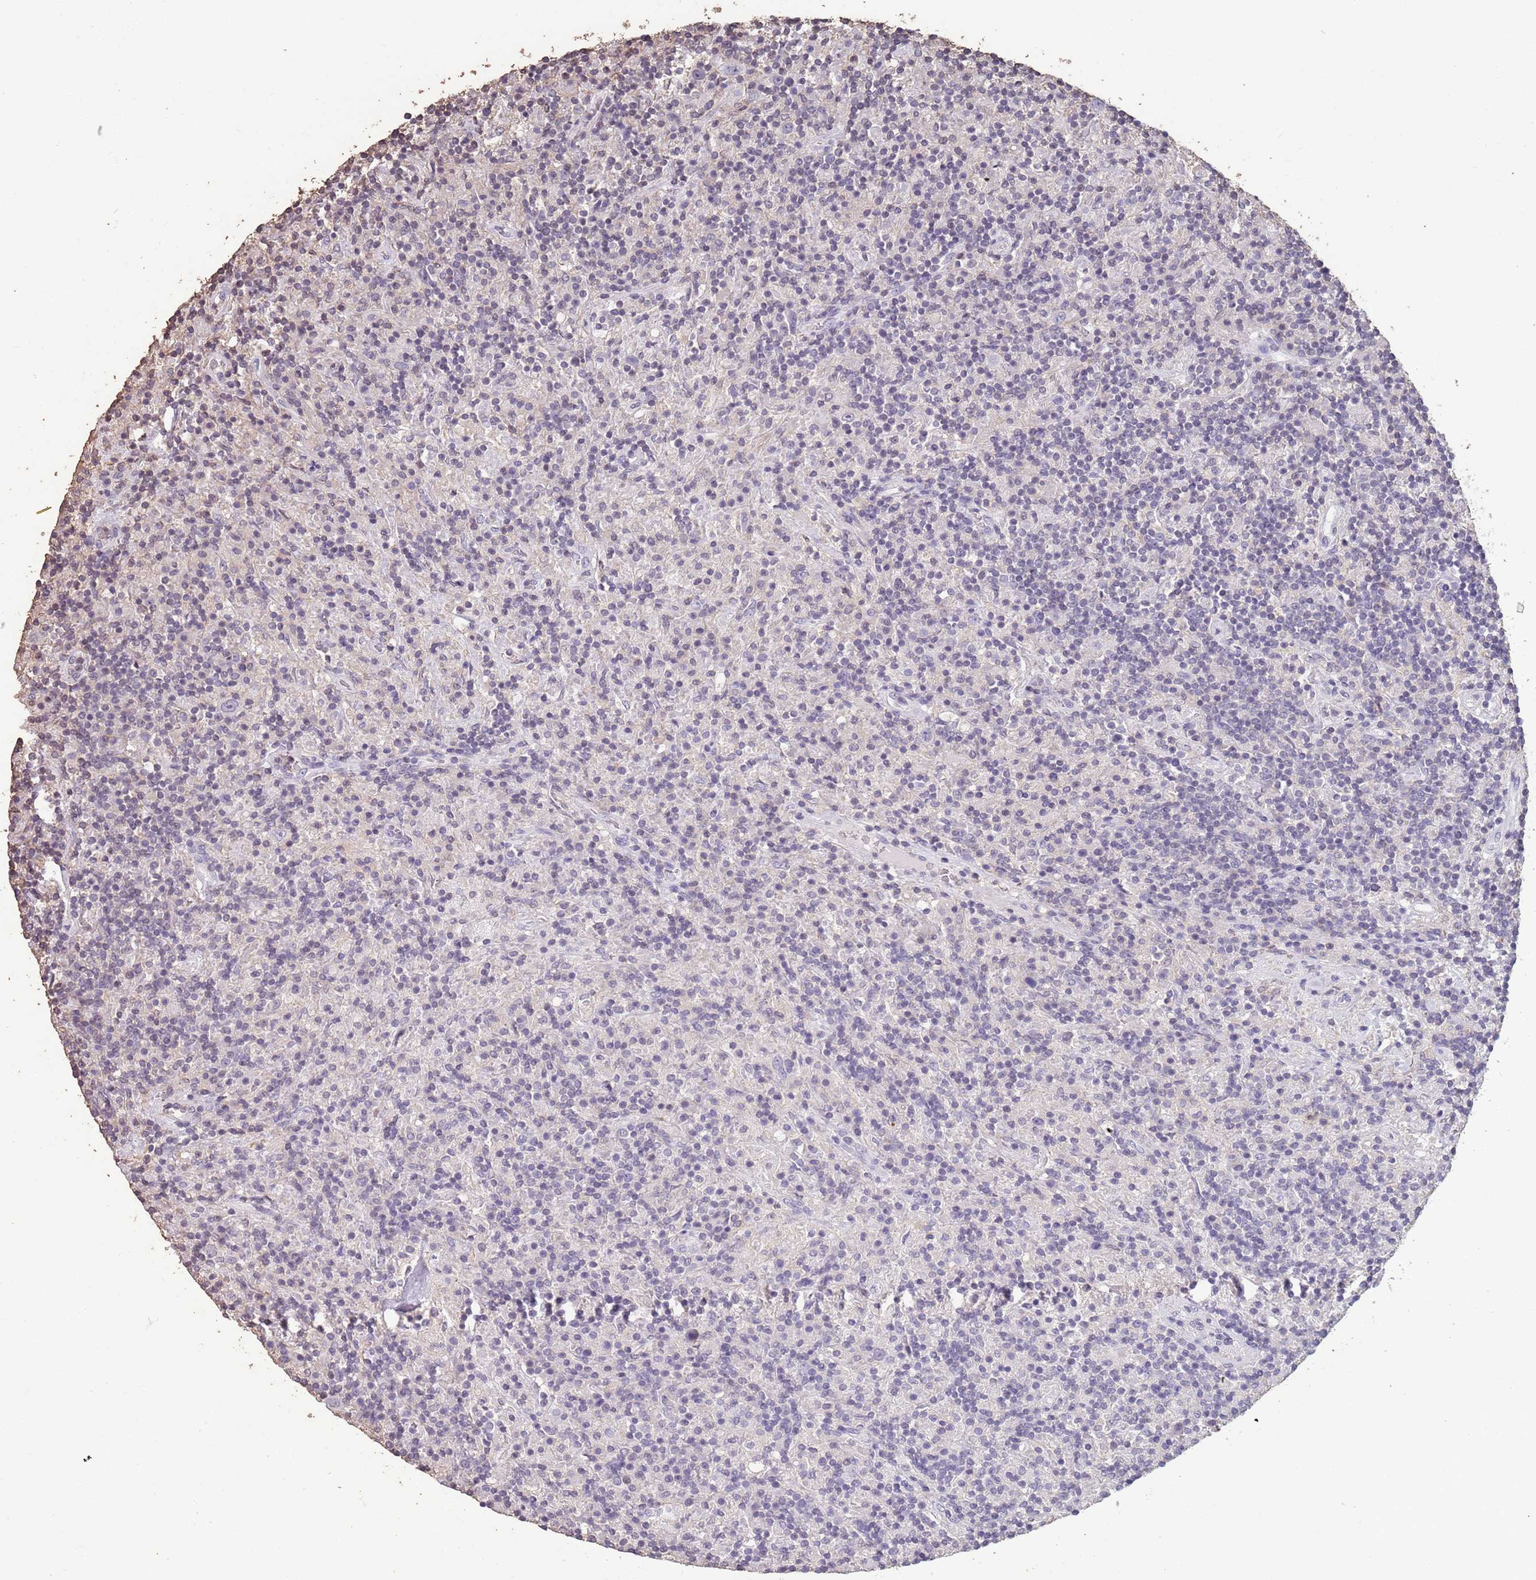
{"staining": {"intensity": "negative", "quantity": "none", "location": "none"}, "tissue": "lymphoma", "cell_type": "Tumor cells", "image_type": "cancer", "snomed": [{"axis": "morphology", "description": "Hodgkin's disease, NOS"}, {"axis": "topography", "description": "Lymph node"}], "caption": "Immunohistochemistry micrograph of neoplastic tissue: human lymphoma stained with DAB shows no significant protein positivity in tumor cells.", "gene": "SUN5", "patient": {"sex": "male", "age": 70}}